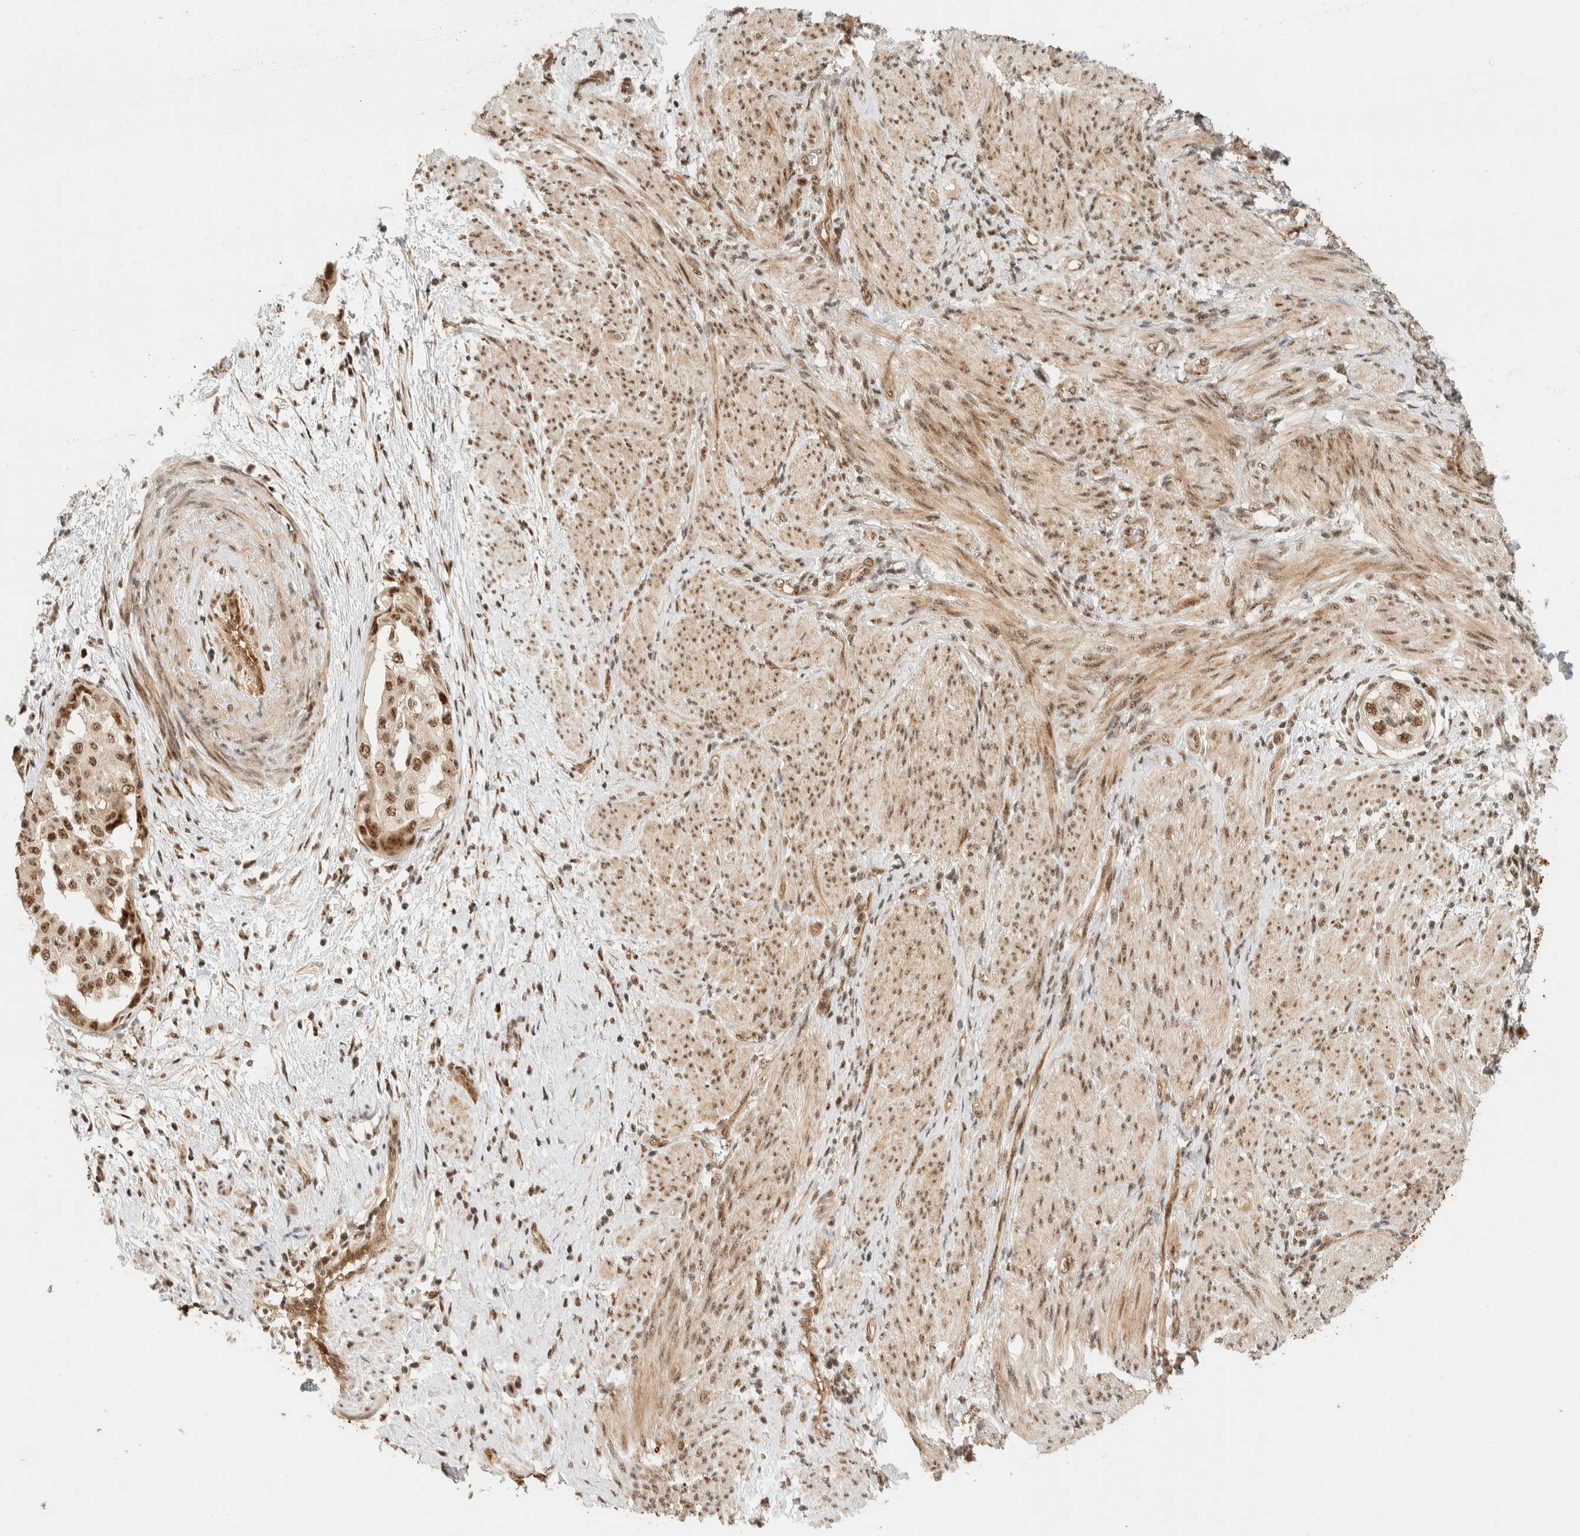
{"staining": {"intensity": "moderate", "quantity": ">75%", "location": "nuclear"}, "tissue": "endometrial cancer", "cell_type": "Tumor cells", "image_type": "cancer", "snomed": [{"axis": "morphology", "description": "Adenocarcinoma, NOS"}, {"axis": "topography", "description": "Endometrium"}], "caption": "This image shows immunohistochemistry staining of adenocarcinoma (endometrial), with medium moderate nuclear expression in about >75% of tumor cells.", "gene": "SIK1", "patient": {"sex": "female", "age": 85}}